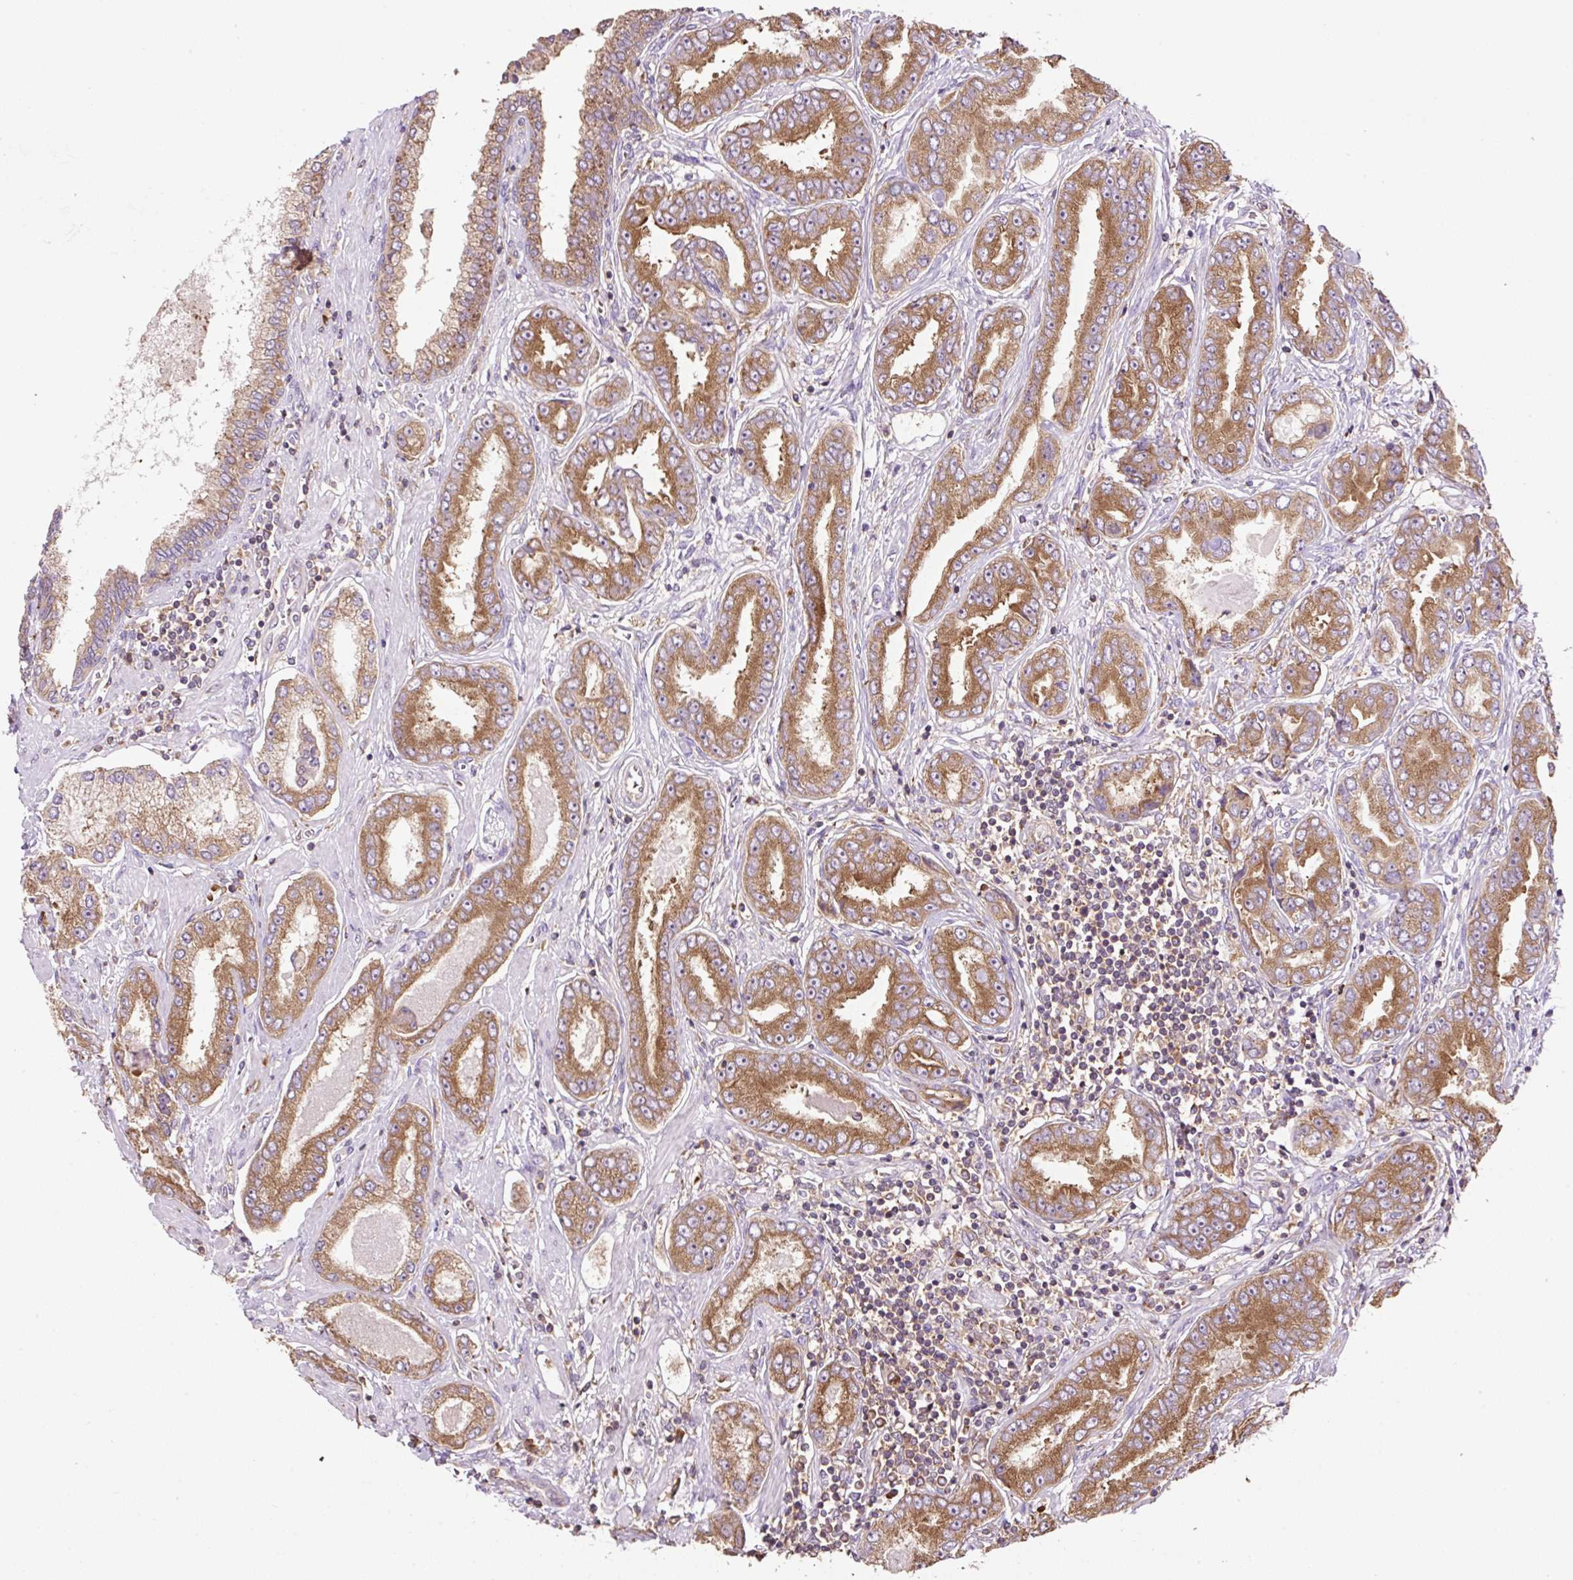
{"staining": {"intensity": "moderate", "quantity": ">75%", "location": "cytoplasmic/membranous"}, "tissue": "prostate cancer", "cell_type": "Tumor cells", "image_type": "cancer", "snomed": [{"axis": "morphology", "description": "Adenocarcinoma, High grade"}, {"axis": "topography", "description": "Prostate"}], "caption": "Adenocarcinoma (high-grade) (prostate) tissue reveals moderate cytoplasmic/membranous expression in about >75% of tumor cells", "gene": "RPS23", "patient": {"sex": "male", "age": 72}}